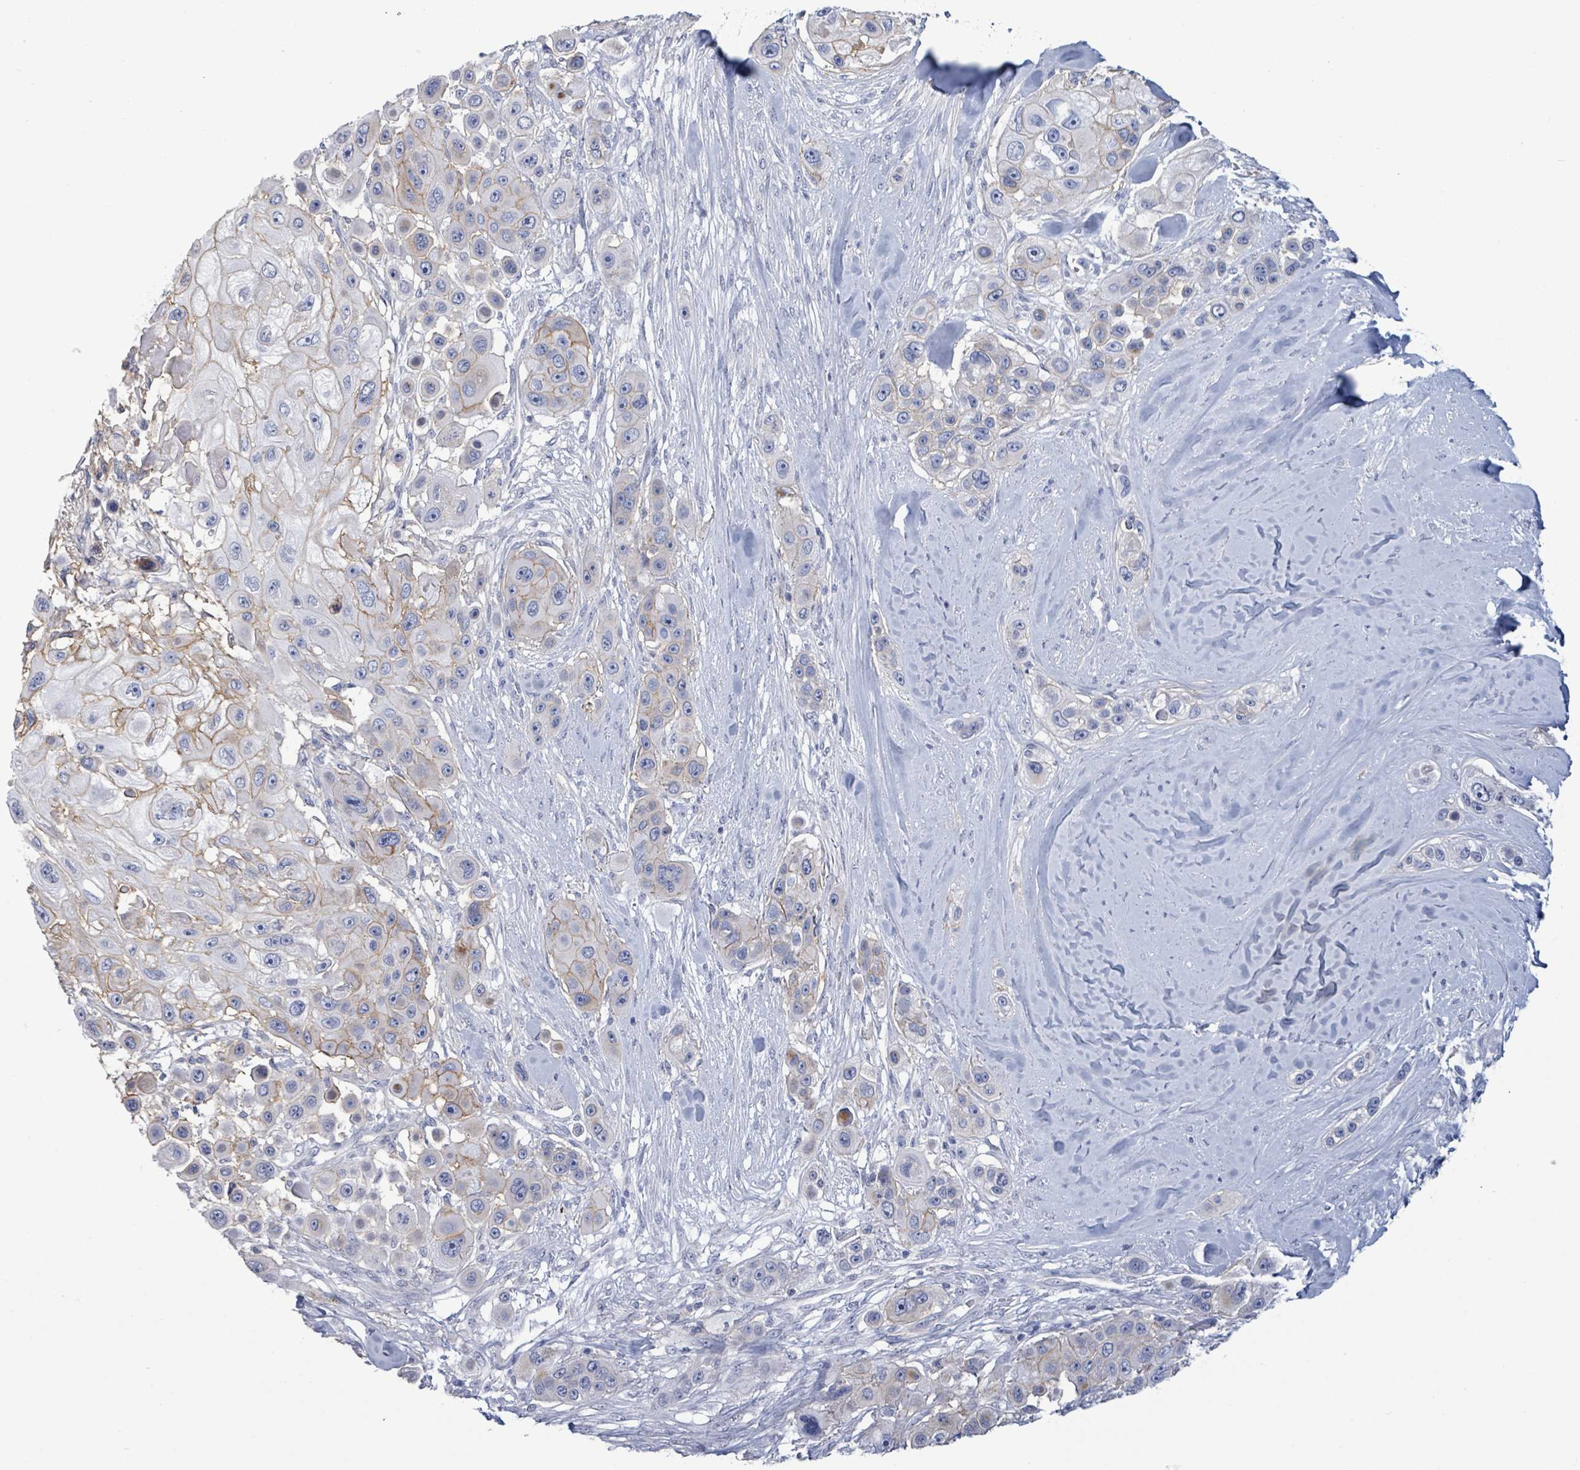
{"staining": {"intensity": "weak", "quantity": "25%-75%", "location": "cytoplasmic/membranous"}, "tissue": "skin cancer", "cell_type": "Tumor cells", "image_type": "cancer", "snomed": [{"axis": "morphology", "description": "Squamous cell carcinoma, NOS"}, {"axis": "topography", "description": "Skin"}], "caption": "Immunohistochemistry (IHC) (DAB (3,3'-diaminobenzidine)) staining of human squamous cell carcinoma (skin) displays weak cytoplasmic/membranous protein expression in about 25%-75% of tumor cells.", "gene": "BSG", "patient": {"sex": "male", "age": 67}}